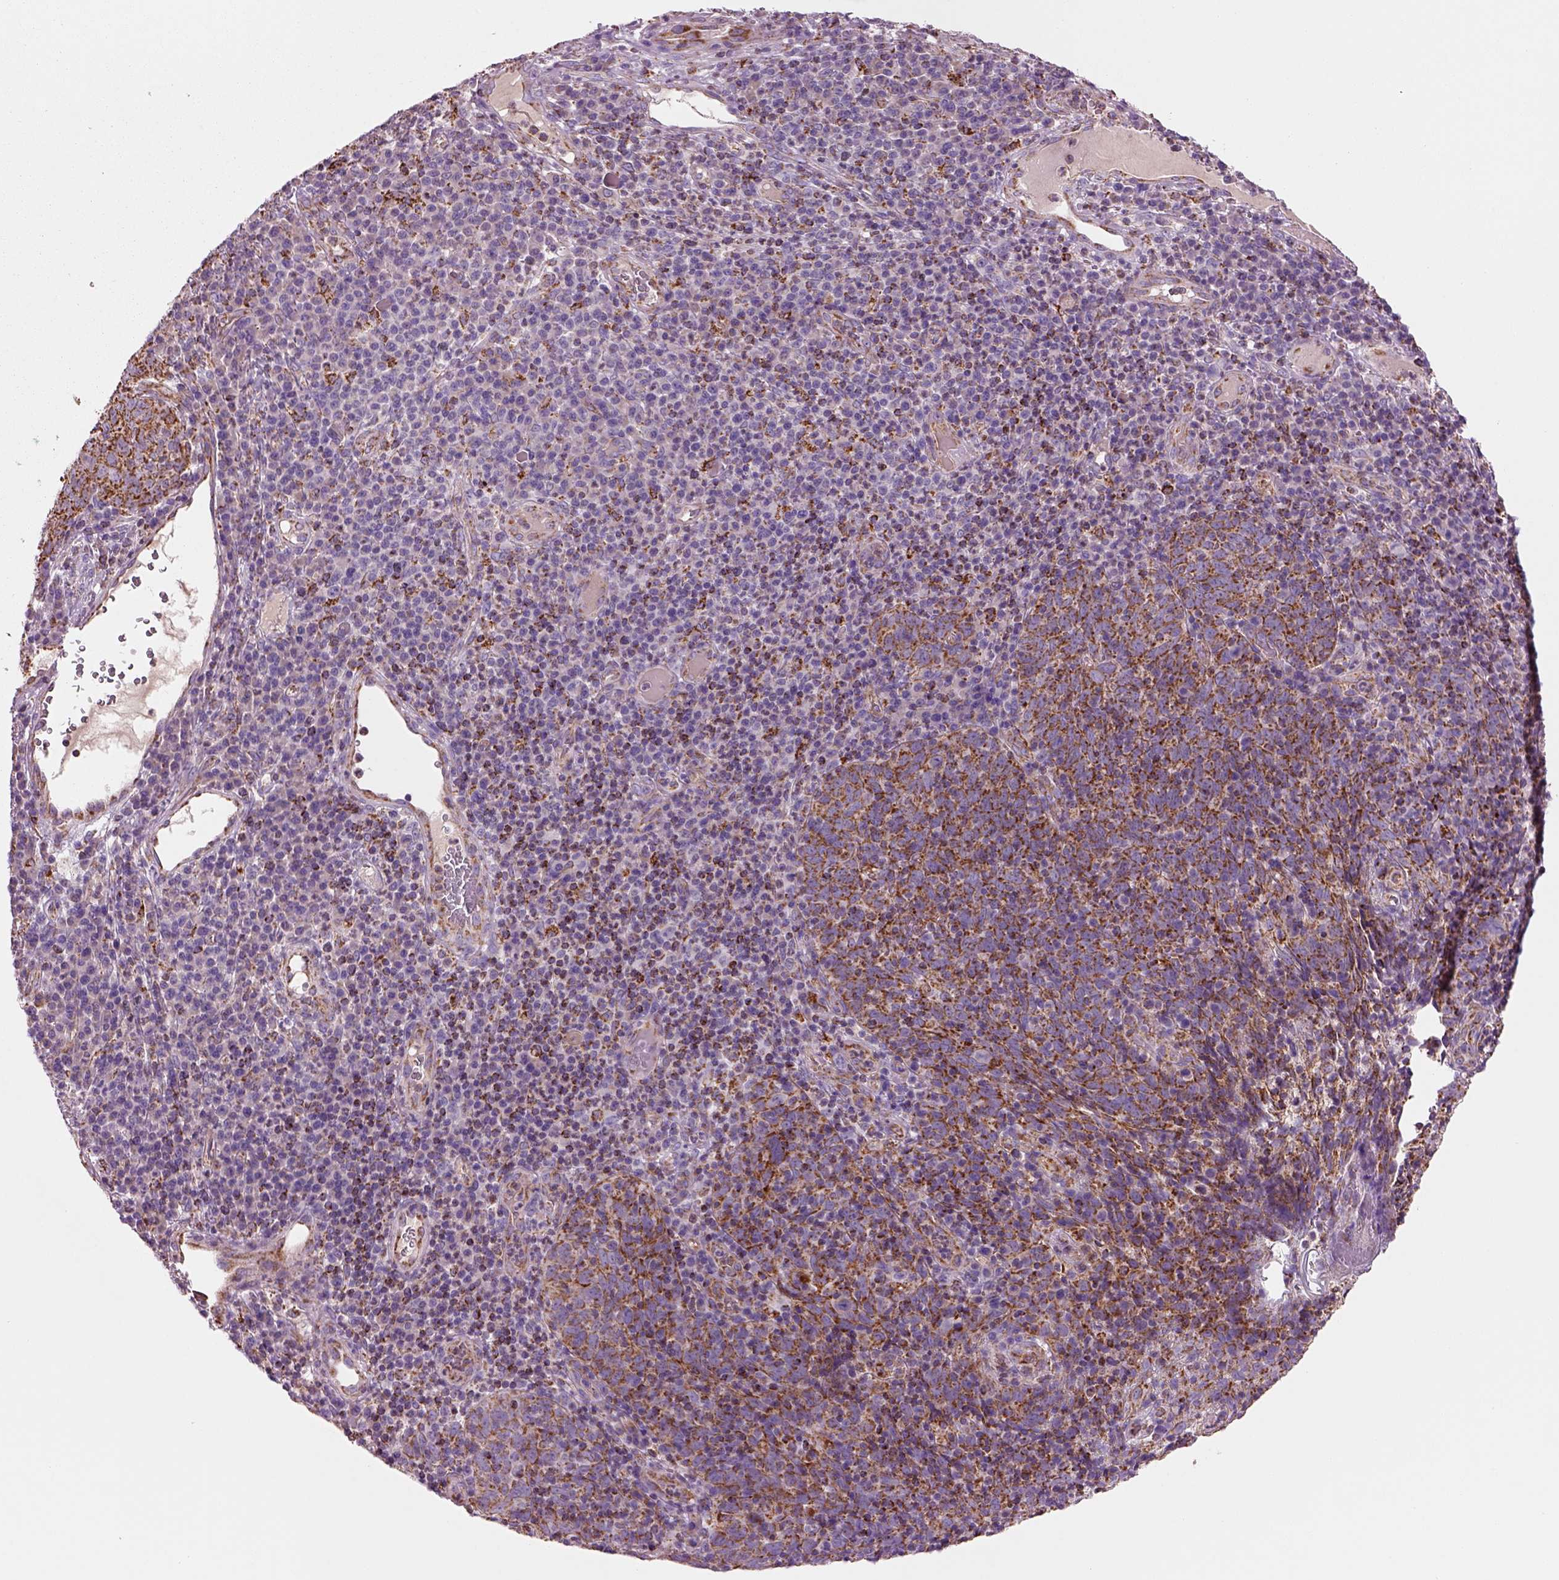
{"staining": {"intensity": "strong", "quantity": ">75%", "location": "cytoplasmic/membranous"}, "tissue": "skin cancer", "cell_type": "Tumor cells", "image_type": "cancer", "snomed": [{"axis": "morphology", "description": "Squamous cell carcinoma, NOS"}, {"axis": "topography", "description": "Skin"}, {"axis": "topography", "description": "Anal"}], "caption": "A high-resolution micrograph shows immunohistochemistry (IHC) staining of skin squamous cell carcinoma, which exhibits strong cytoplasmic/membranous expression in approximately >75% of tumor cells. (DAB = brown stain, brightfield microscopy at high magnification).", "gene": "SLC25A24", "patient": {"sex": "female", "age": 51}}